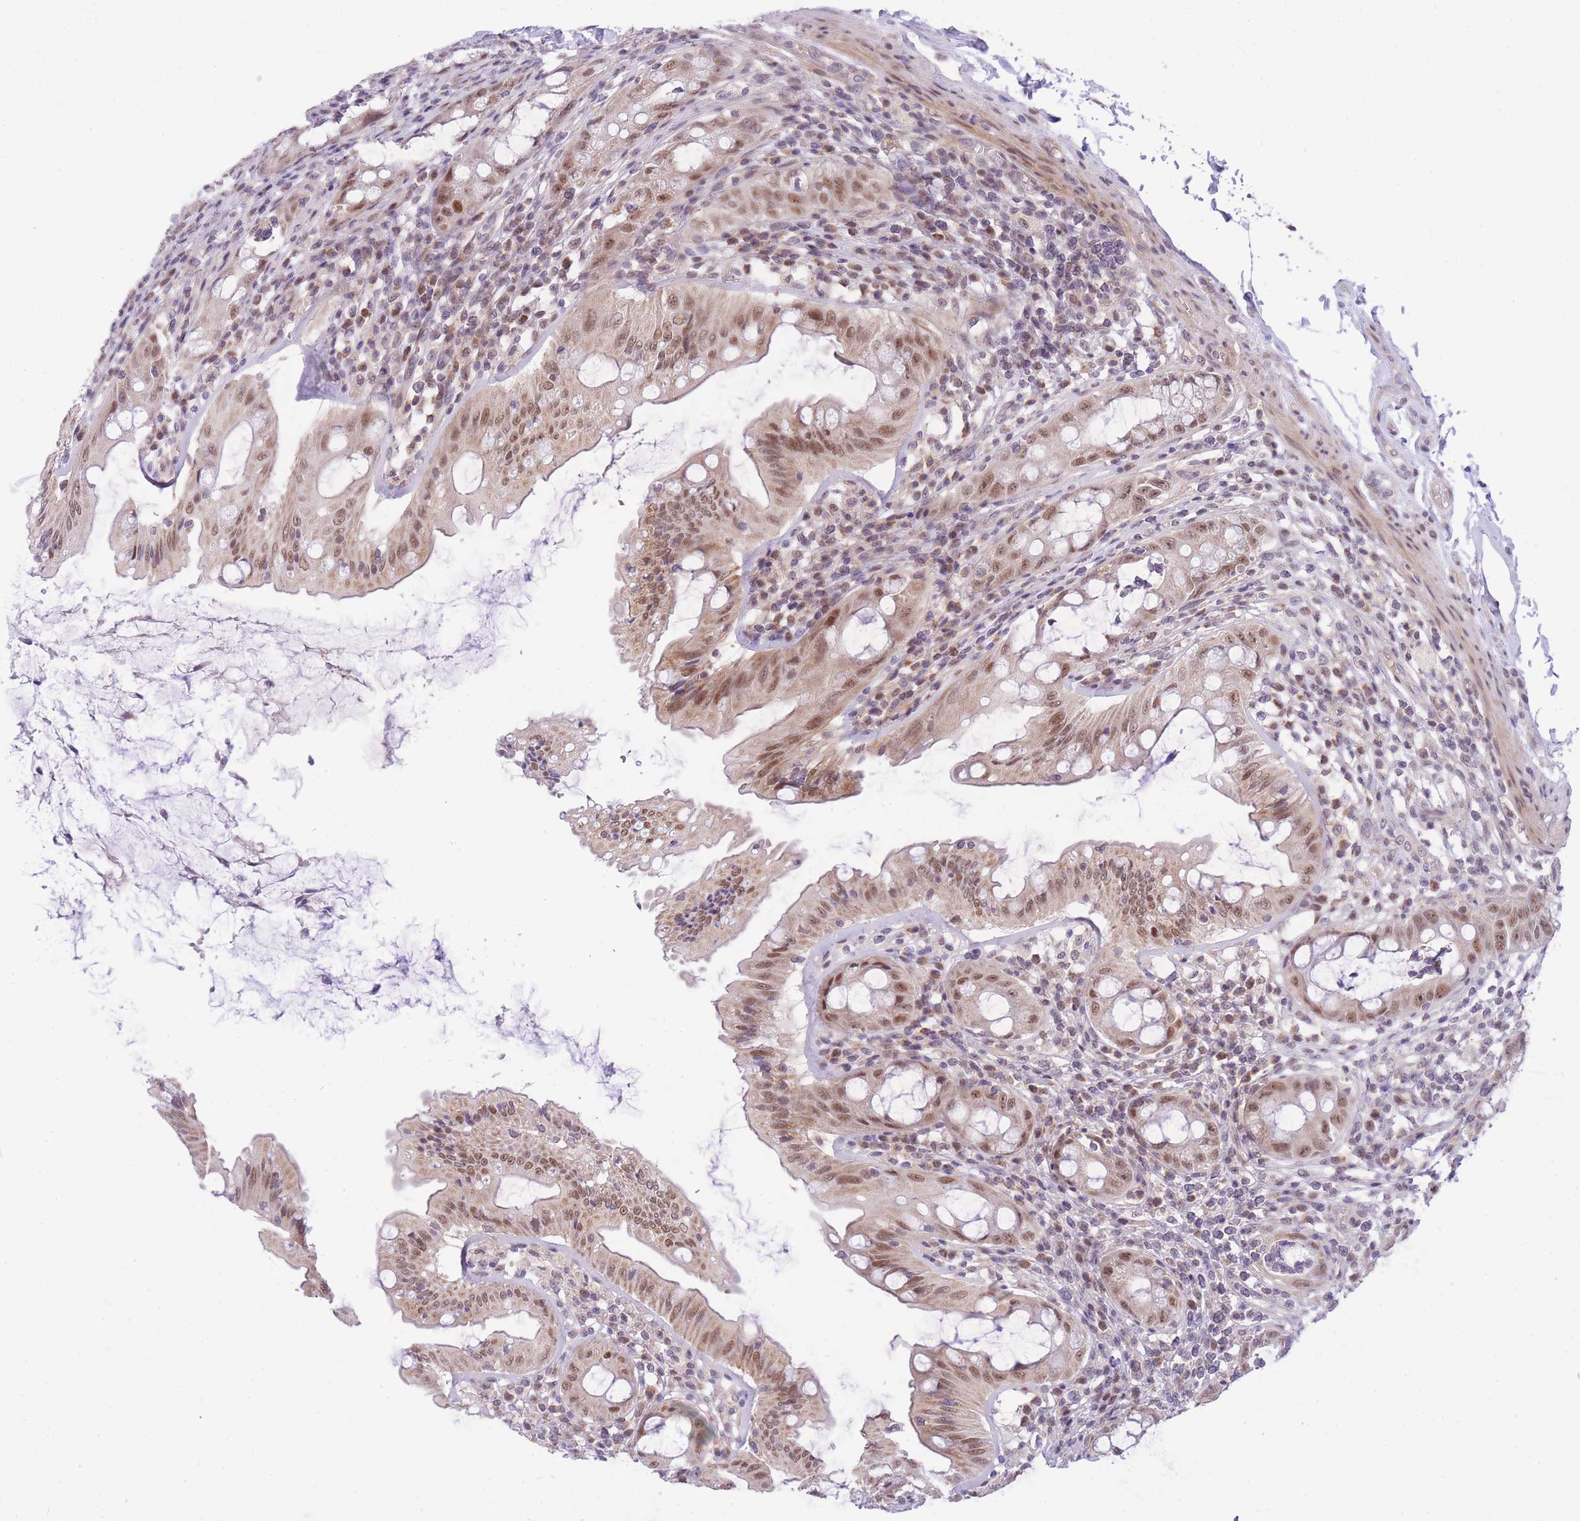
{"staining": {"intensity": "moderate", "quantity": ">75%", "location": "cytoplasmic/membranous,nuclear"}, "tissue": "rectum", "cell_type": "Glandular cells", "image_type": "normal", "snomed": [{"axis": "morphology", "description": "Normal tissue, NOS"}, {"axis": "topography", "description": "Rectum"}], "caption": "Immunohistochemical staining of unremarkable human rectum demonstrates >75% levels of moderate cytoplasmic/membranous,nuclear protein positivity in approximately >75% of glandular cells. The protein is shown in brown color, while the nuclei are stained blue.", "gene": "MINDY2", "patient": {"sex": "female", "age": 57}}